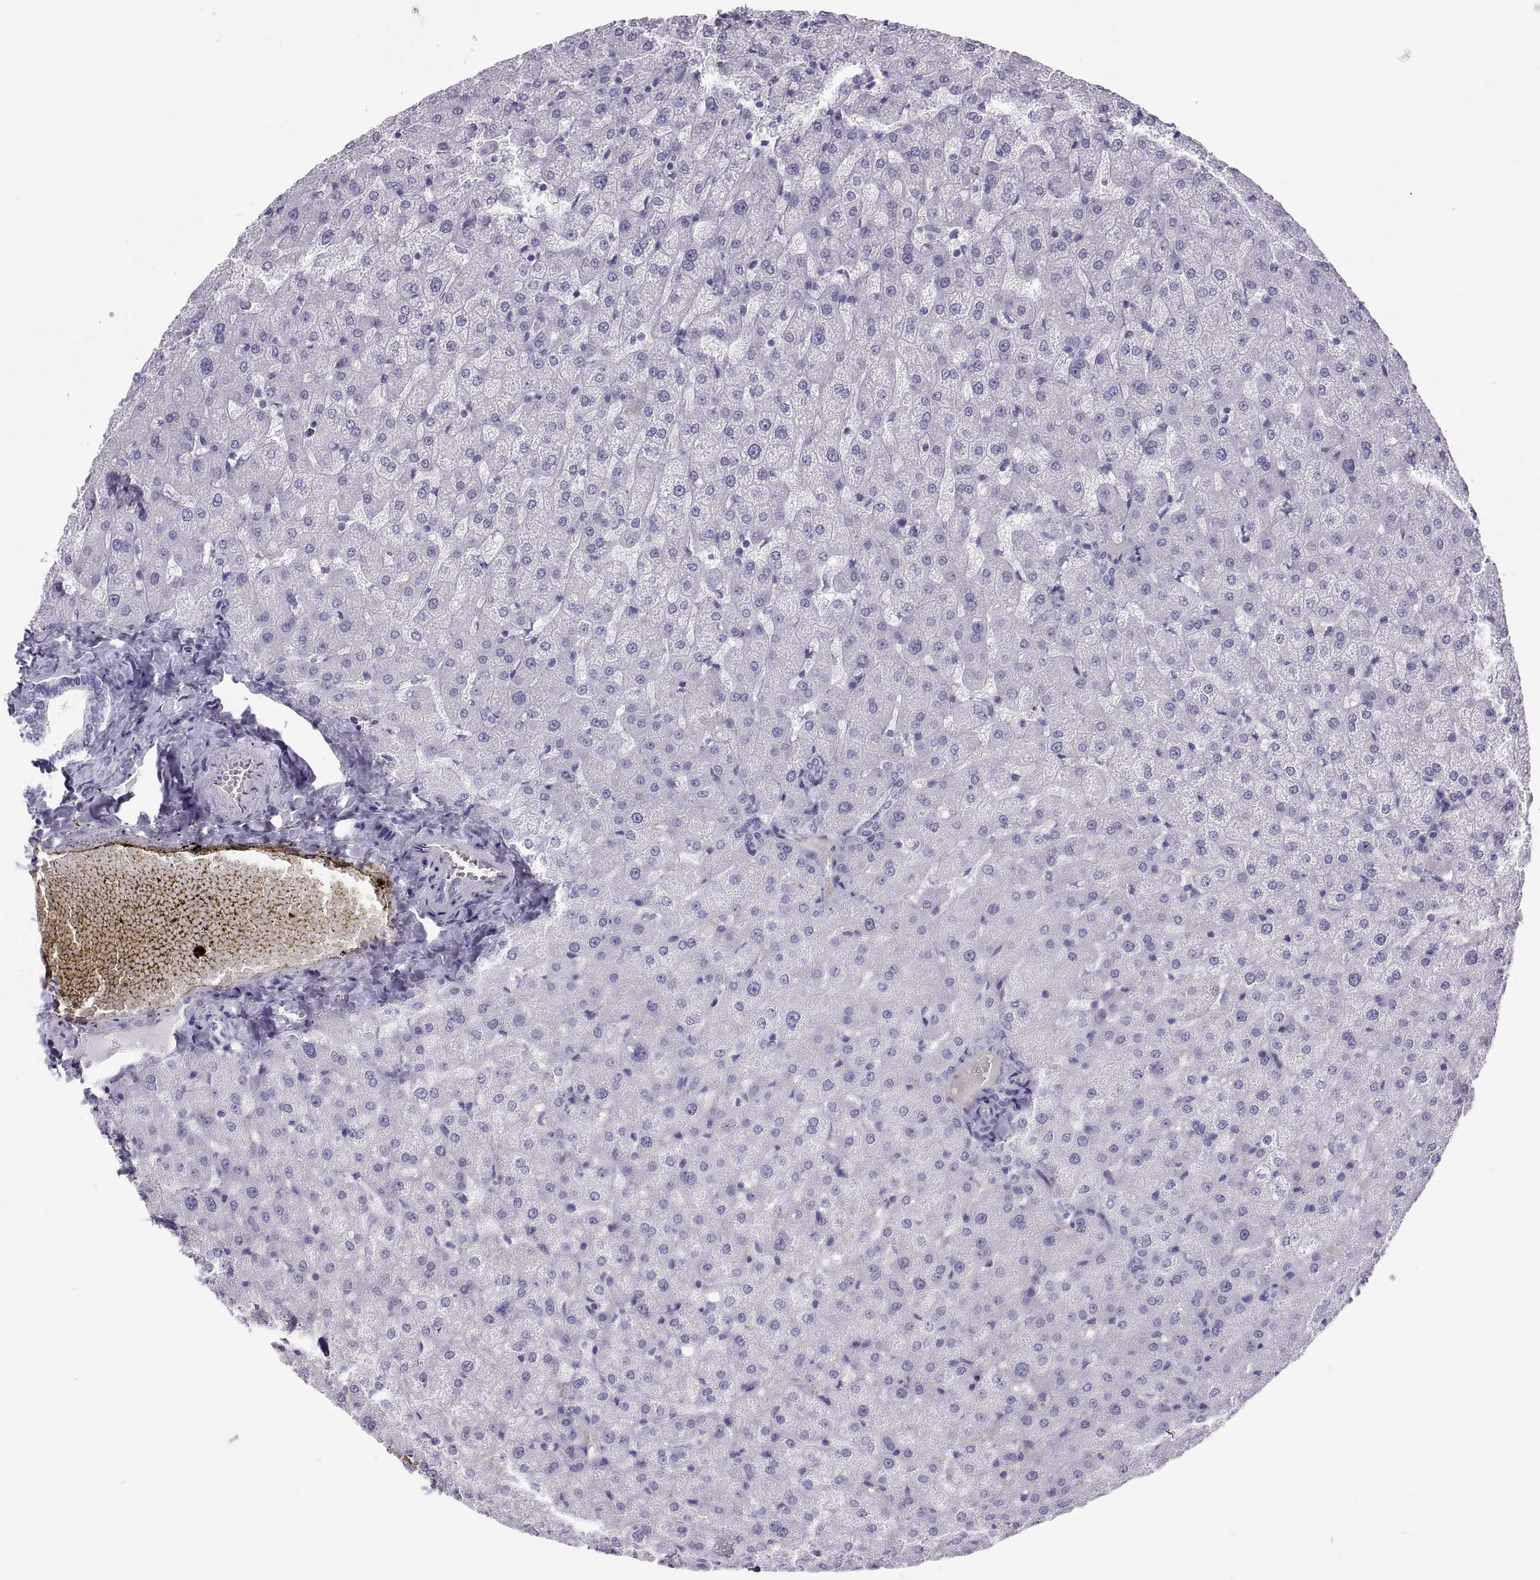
{"staining": {"intensity": "negative", "quantity": "none", "location": "none"}, "tissue": "liver", "cell_type": "Cholangiocytes", "image_type": "normal", "snomed": [{"axis": "morphology", "description": "Normal tissue, NOS"}, {"axis": "topography", "description": "Liver"}], "caption": "This is an IHC micrograph of normal liver. There is no staining in cholangiocytes.", "gene": "SEMG1", "patient": {"sex": "female", "age": 50}}